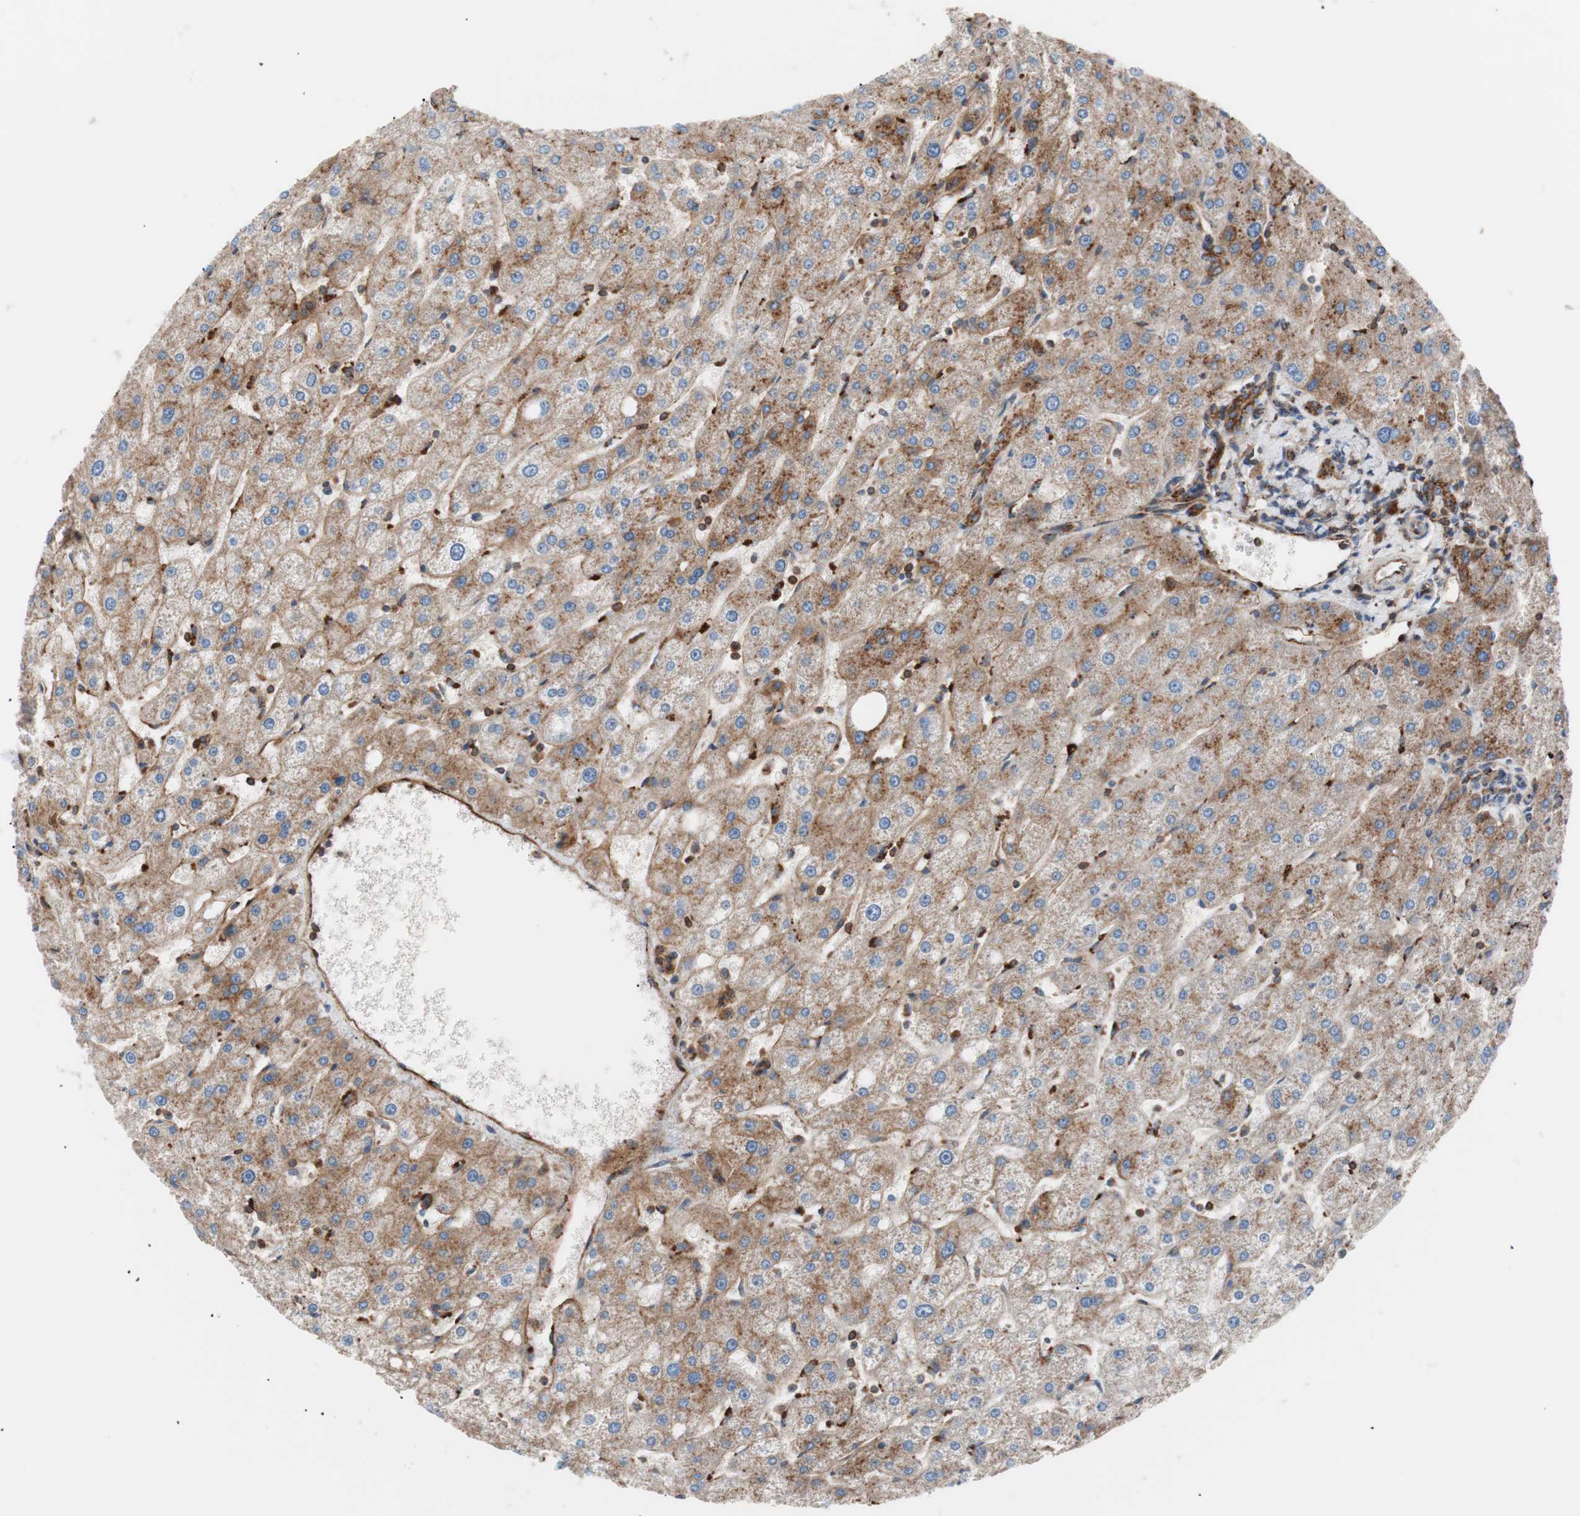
{"staining": {"intensity": "strong", "quantity": ">75%", "location": "cytoplasmic/membranous"}, "tissue": "liver", "cell_type": "Cholangiocytes", "image_type": "normal", "snomed": [{"axis": "morphology", "description": "Normal tissue, NOS"}, {"axis": "topography", "description": "Liver"}], "caption": "Immunohistochemical staining of benign human liver shows >75% levels of strong cytoplasmic/membranous protein staining in about >75% of cholangiocytes. The staining is performed using DAB brown chromogen to label protein expression. The nuclei are counter-stained blue using hematoxylin.", "gene": "FLOT2", "patient": {"sex": "male", "age": 67}}